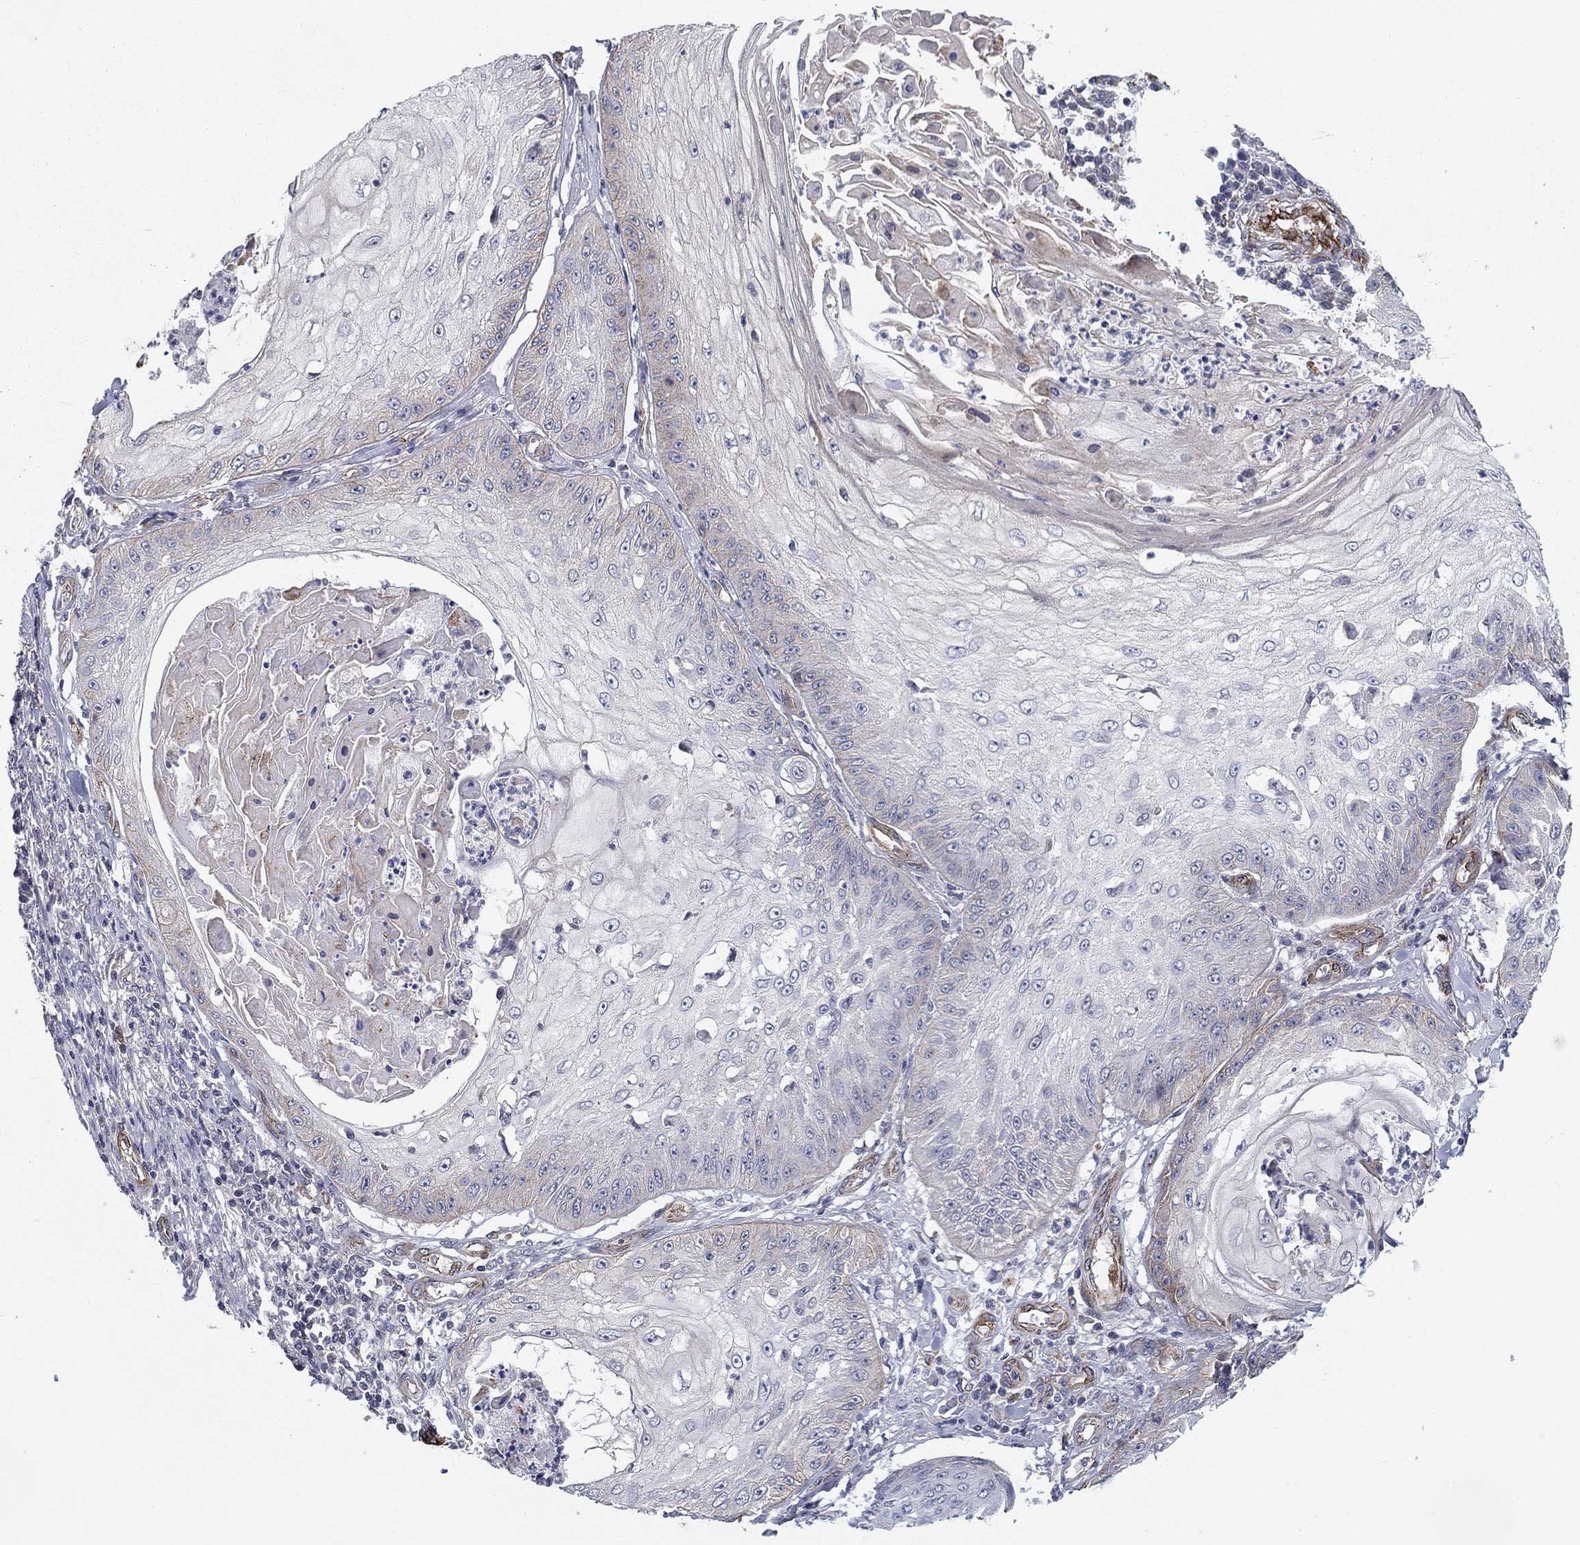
{"staining": {"intensity": "negative", "quantity": "none", "location": "none"}, "tissue": "skin cancer", "cell_type": "Tumor cells", "image_type": "cancer", "snomed": [{"axis": "morphology", "description": "Squamous cell carcinoma, NOS"}, {"axis": "topography", "description": "Skin"}], "caption": "This is an IHC histopathology image of human skin cancer. There is no staining in tumor cells.", "gene": "SYNC", "patient": {"sex": "male", "age": 70}}